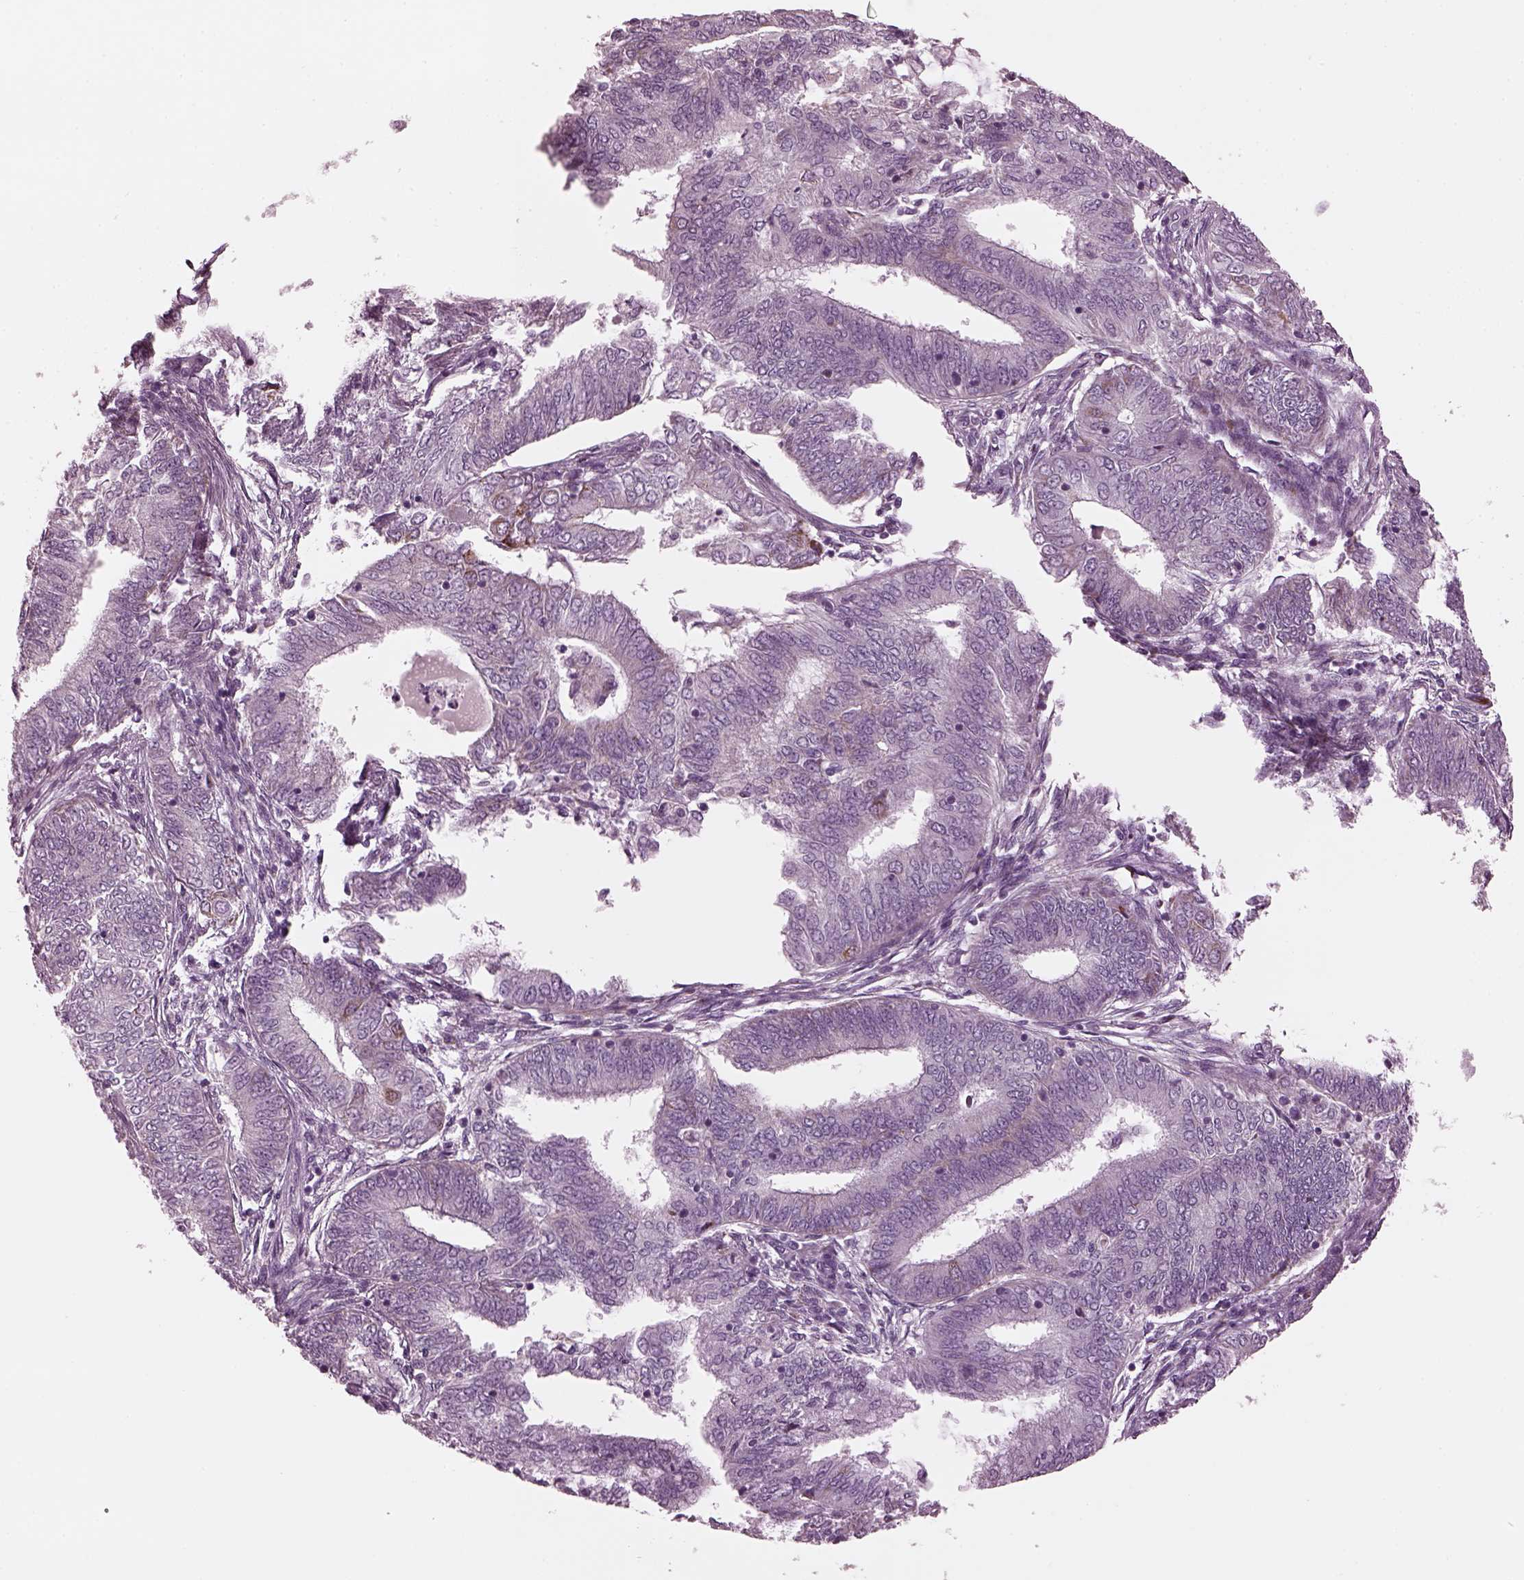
{"staining": {"intensity": "moderate", "quantity": "<25%", "location": "cytoplasmic/membranous"}, "tissue": "endometrial cancer", "cell_type": "Tumor cells", "image_type": "cancer", "snomed": [{"axis": "morphology", "description": "Adenocarcinoma, NOS"}, {"axis": "topography", "description": "Endometrium"}], "caption": "A photomicrograph of human endometrial cancer stained for a protein demonstrates moderate cytoplasmic/membranous brown staining in tumor cells.", "gene": "RIMS2", "patient": {"sex": "female", "age": 62}}